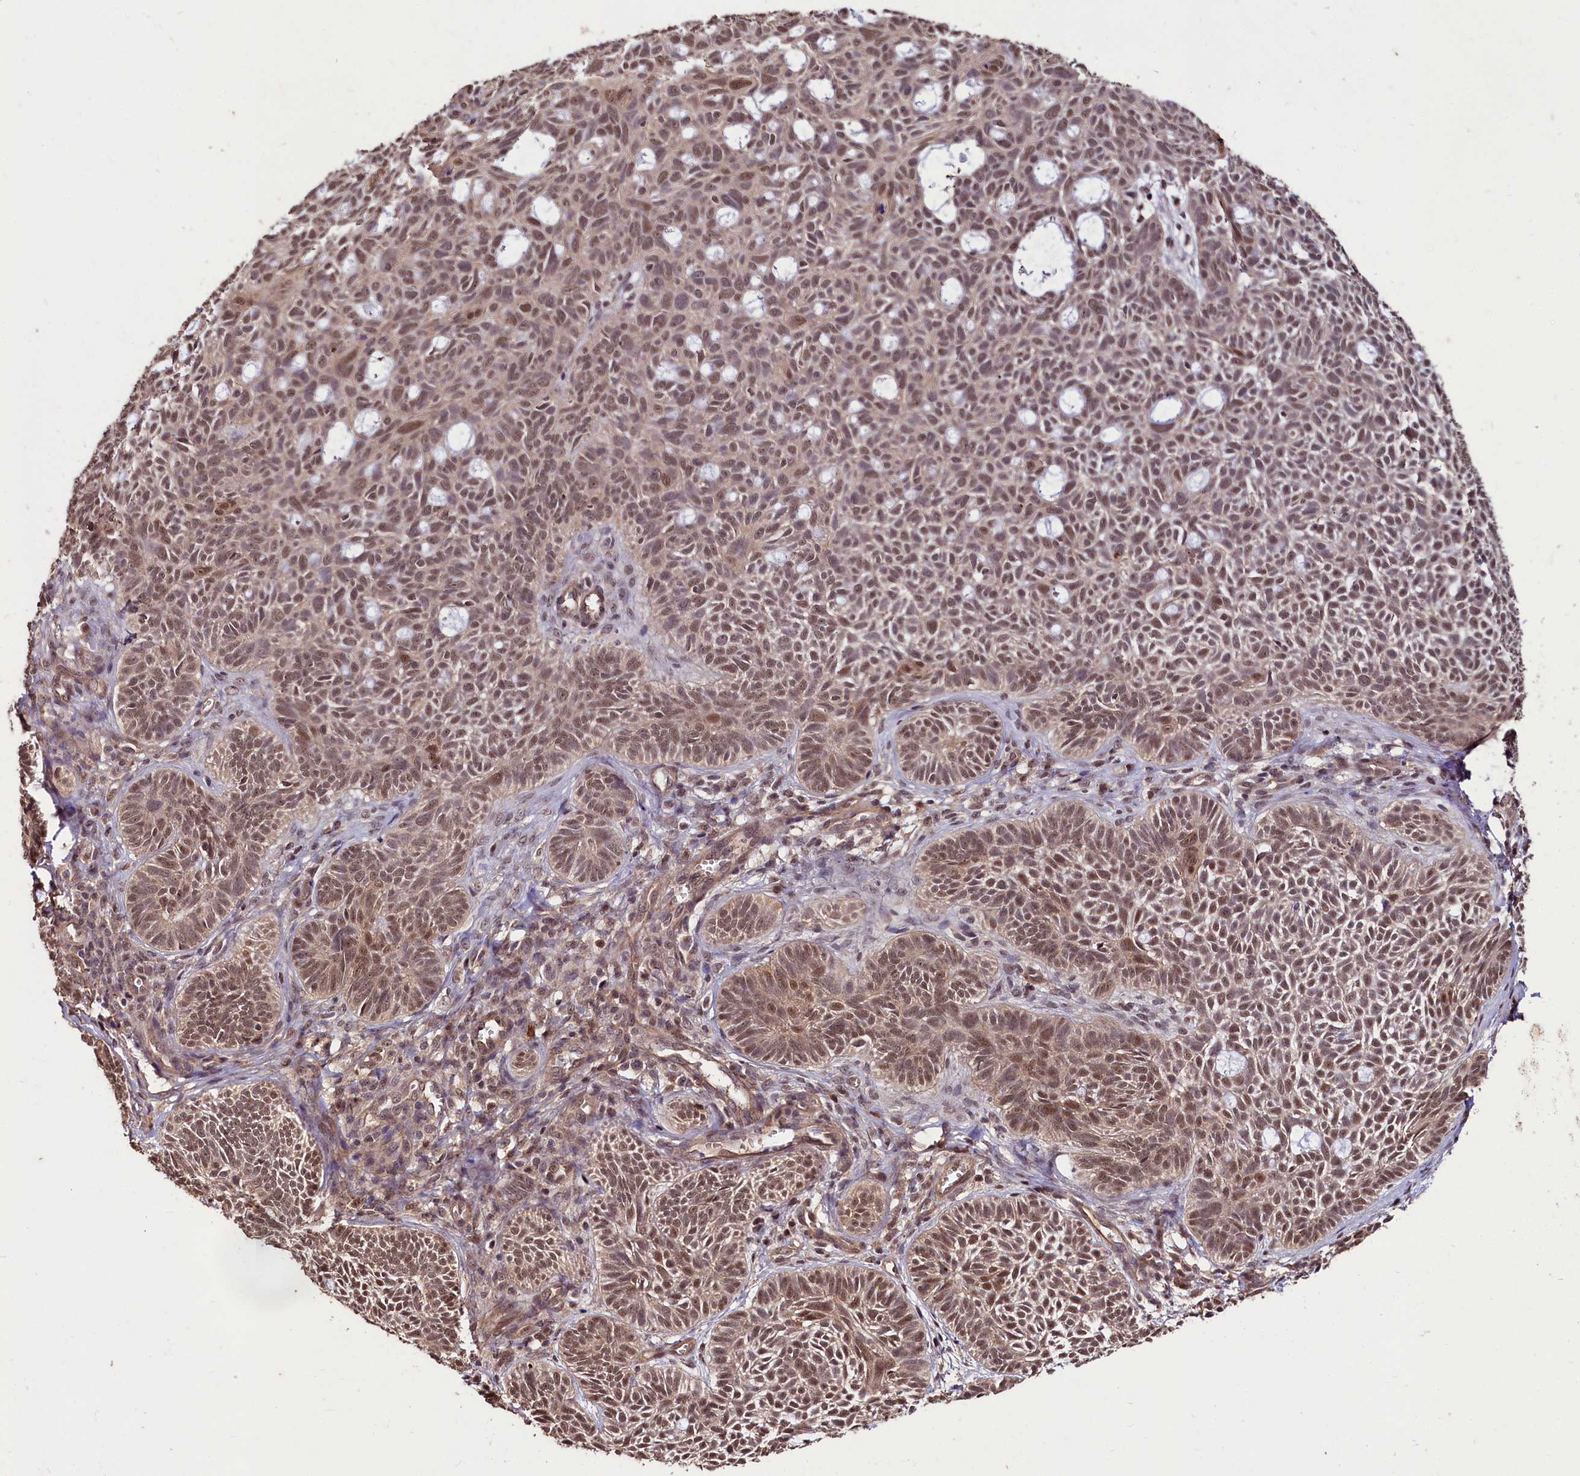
{"staining": {"intensity": "moderate", "quantity": ">75%", "location": "cytoplasmic/membranous,nuclear"}, "tissue": "skin cancer", "cell_type": "Tumor cells", "image_type": "cancer", "snomed": [{"axis": "morphology", "description": "Basal cell carcinoma"}, {"axis": "topography", "description": "Skin"}], "caption": "Immunohistochemical staining of human skin basal cell carcinoma demonstrates moderate cytoplasmic/membranous and nuclear protein positivity in approximately >75% of tumor cells. (Brightfield microscopy of DAB IHC at high magnification).", "gene": "KLRB1", "patient": {"sex": "male", "age": 69}}